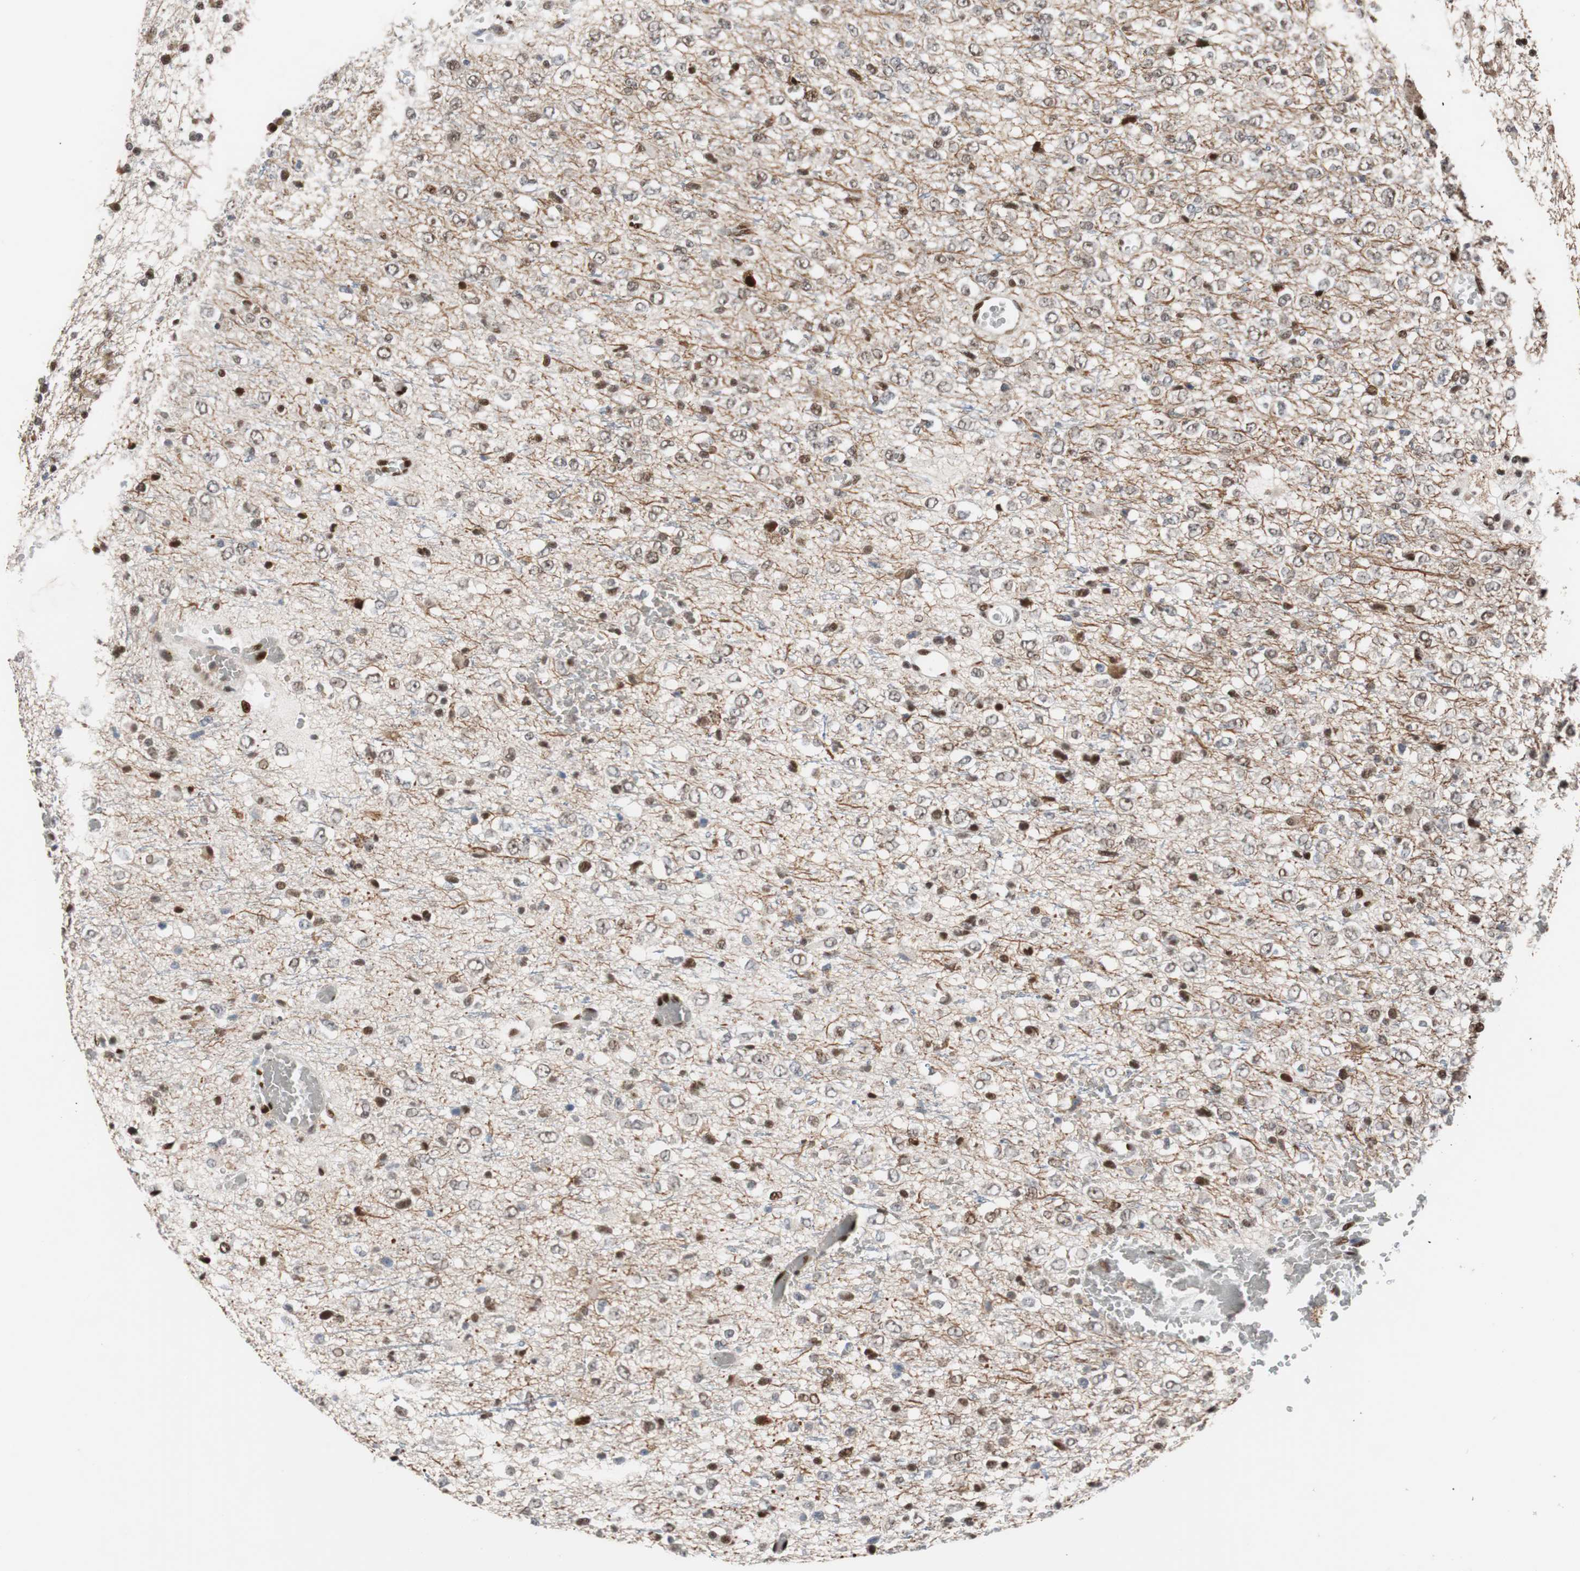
{"staining": {"intensity": "strong", "quantity": "25%-75%", "location": "nuclear"}, "tissue": "glioma", "cell_type": "Tumor cells", "image_type": "cancer", "snomed": [{"axis": "morphology", "description": "Glioma, malignant, High grade"}, {"axis": "topography", "description": "pancreas cauda"}], "caption": "Immunohistochemical staining of human malignant glioma (high-grade) exhibits strong nuclear protein staining in about 25%-75% of tumor cells. The protein is shown in brown color, while the nuclei are stained blue.", "gene": "NBL1", "patient": {"sex": "male", "age": 60}}